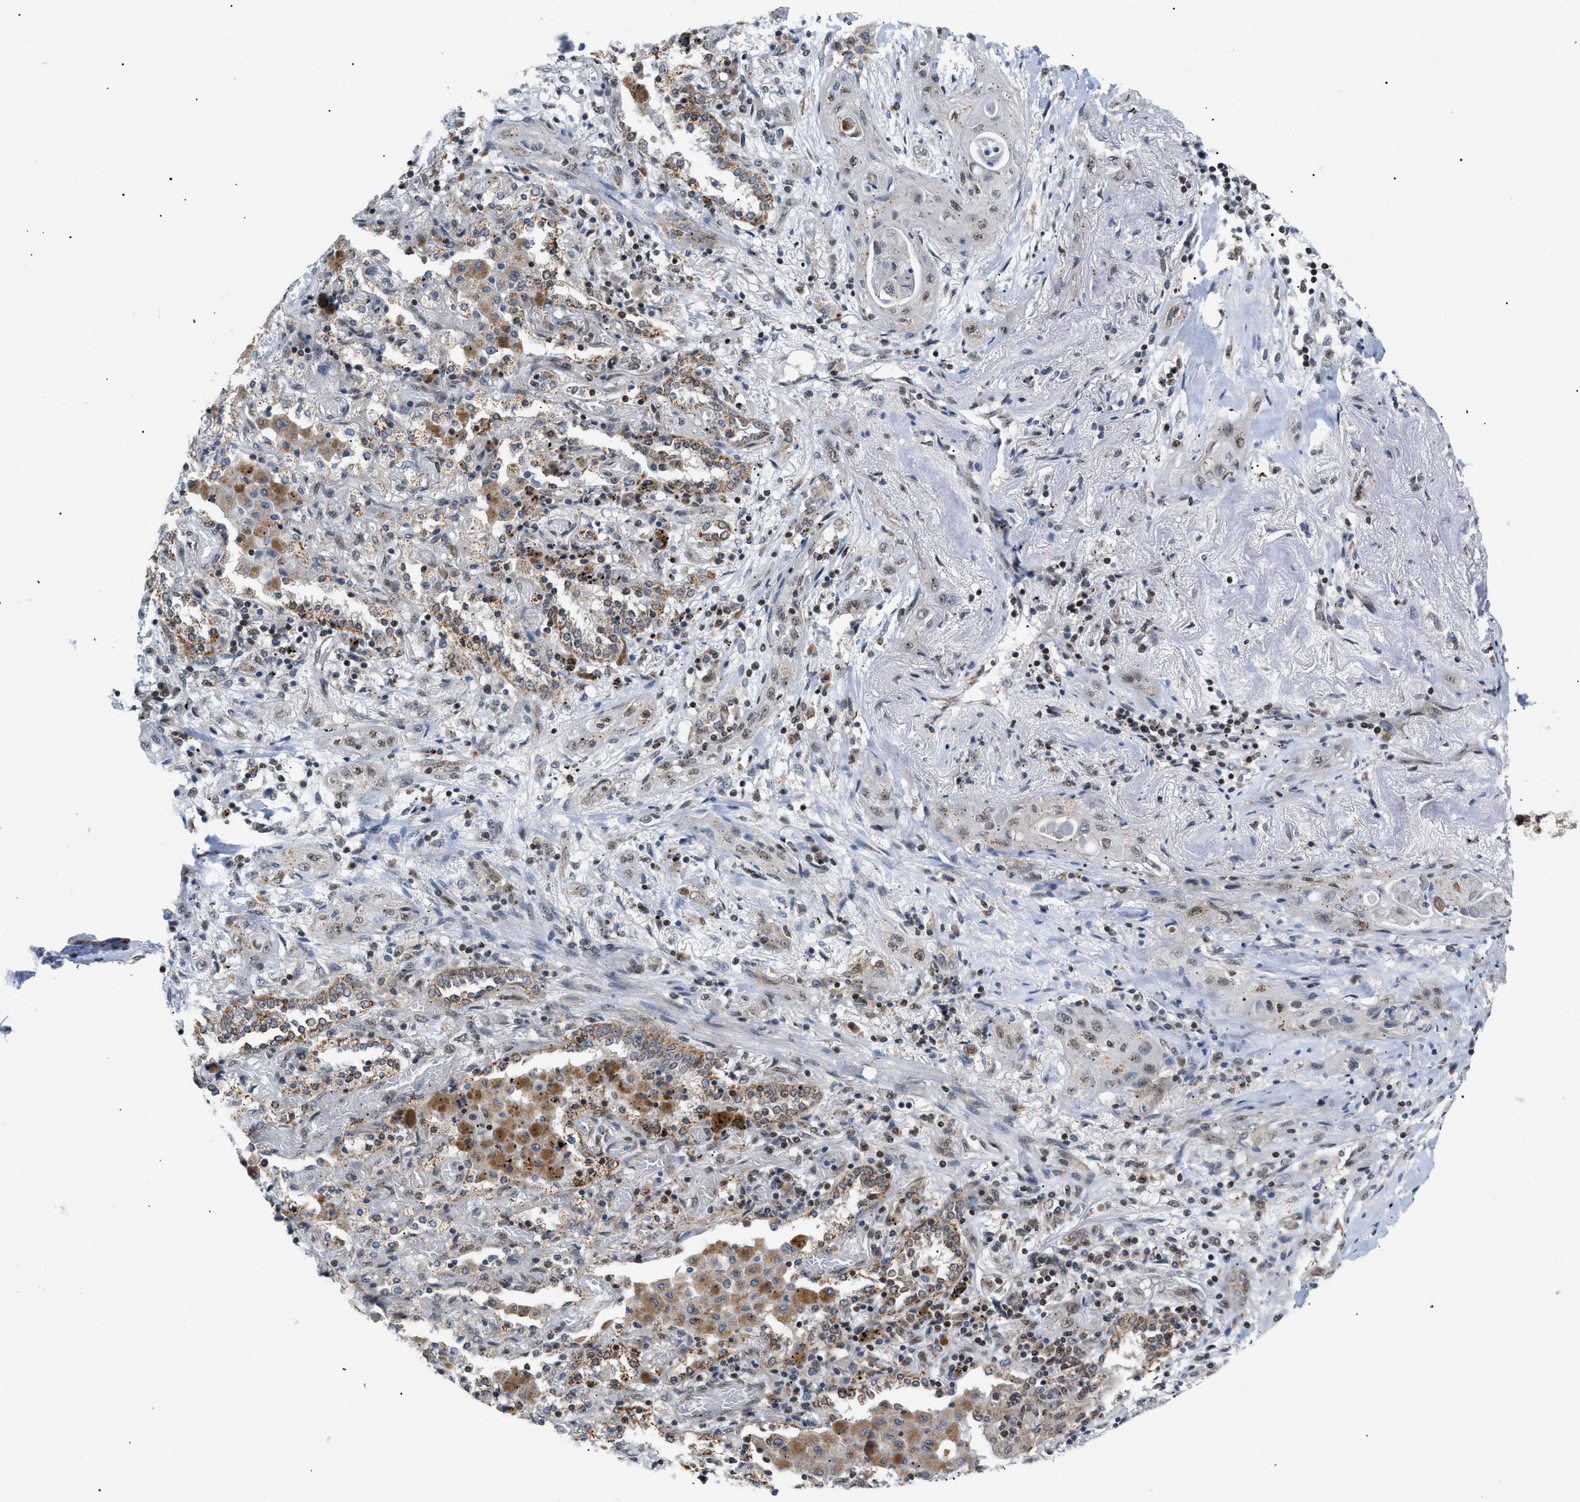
{"staining": {"intensity": "weak", "quantity": "<25%", "location": "nuclear"}, "tissue": "lung cancer", "cell_type": "Tumor cells", "image_type": "cancer", "snomed": [{"axis": "morphology", "description": "Squamous cell carcinoma, NOS"}, {"axis": "topography", "description": "Lung"}], "caption": "Protein analysis of squamous cell carcinoma (lung) displays no significant positivity in tumor cells.", "gene": "ZBTB11", "patient": {"sex": "female", "age": 47}}